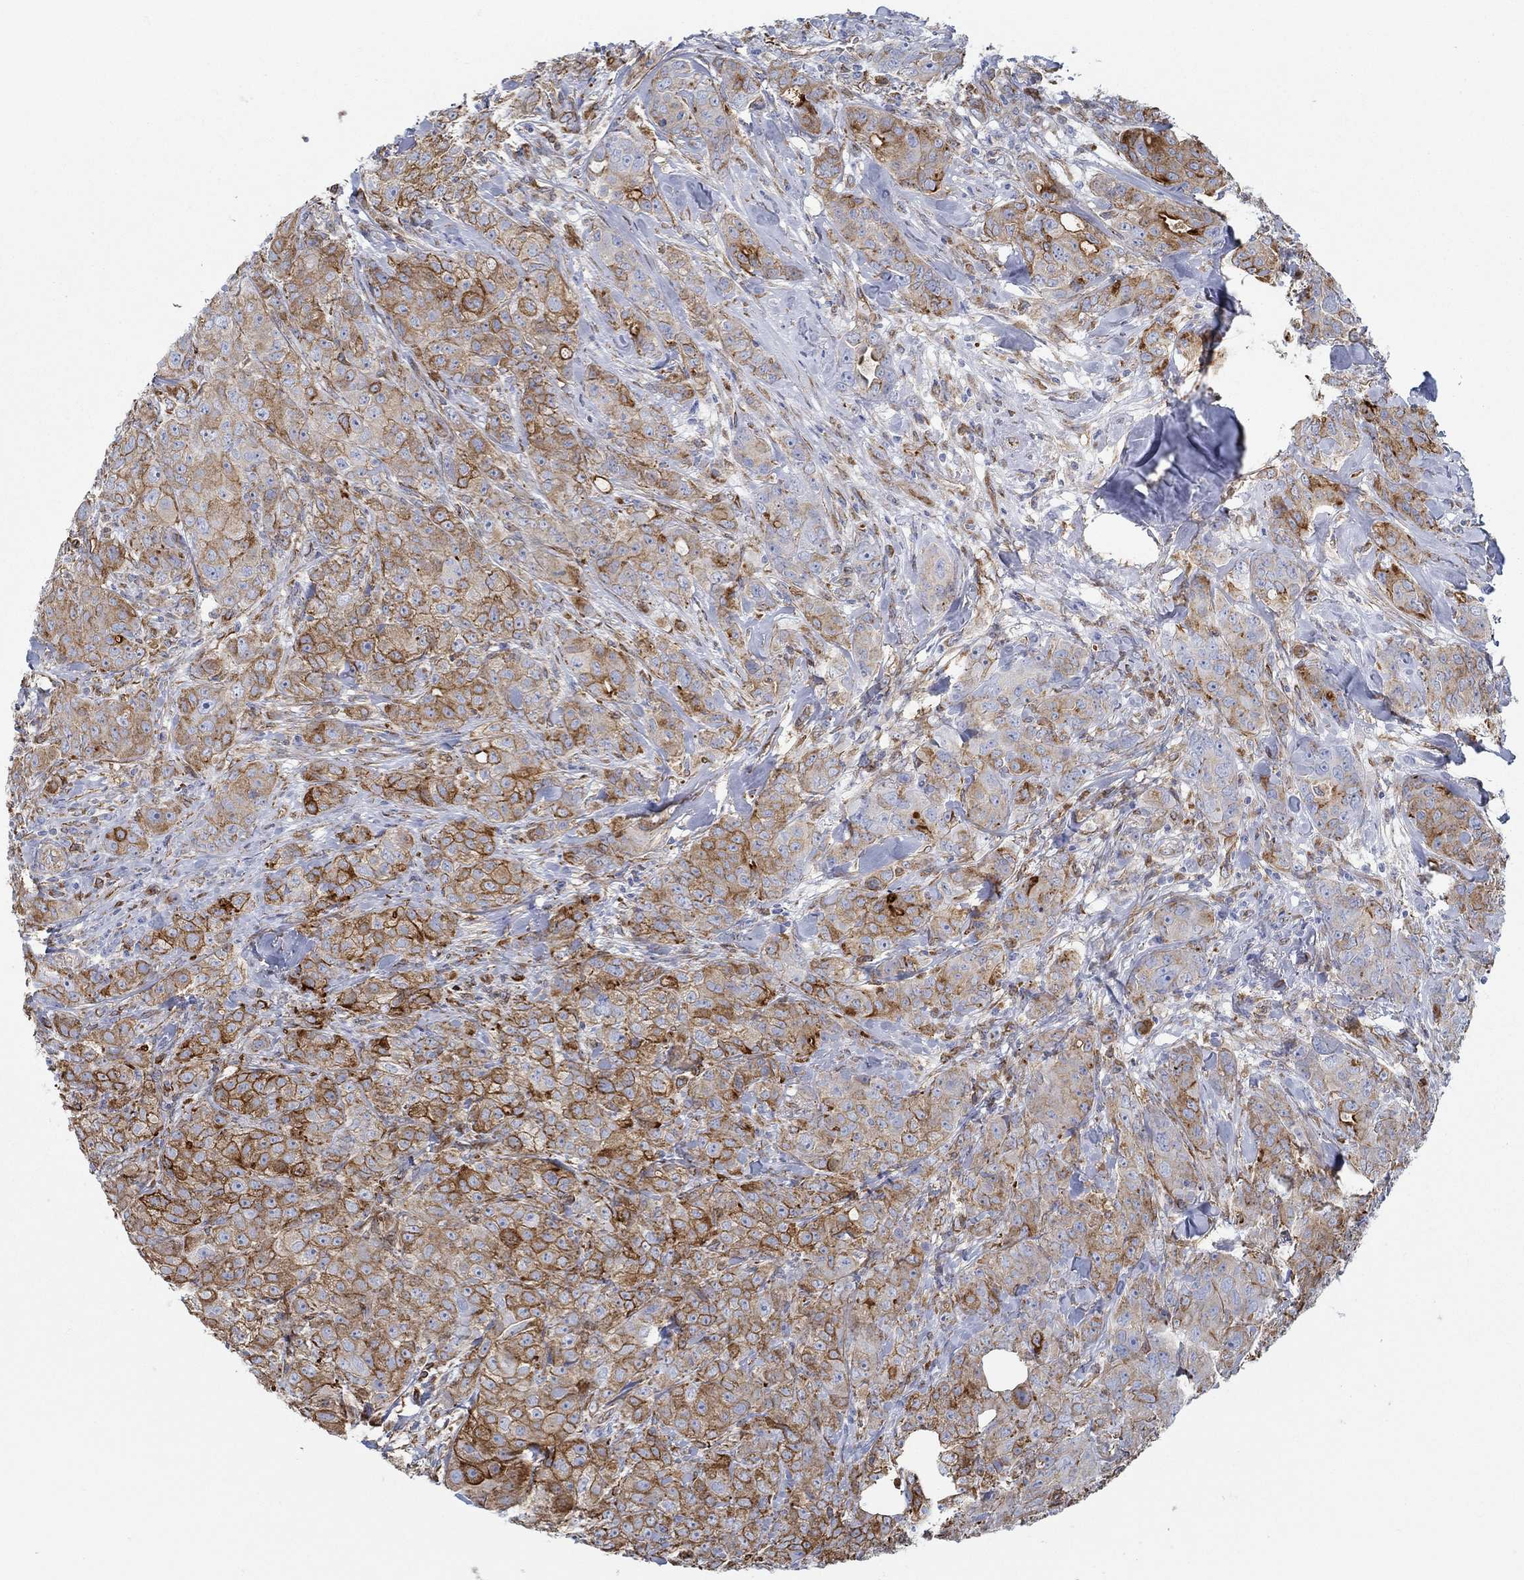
{"staining": {"intensity": "strong", "quantity": "25%-75%", "location": "cytoplasmic/membranous"}, "tissue": "breast cancer", "cell_type": "Tumor cells", "image_type": "cancer", "snomed": [{"axis": "morphology", "description": "Duct carcinoma"}, {"axis": "topography", "description": "Breast"}], "caption": "Immunohistochemical staining of human invasive ductal carcinoma (breast) exhibits strong cytoplasmic/membranous protein positivity in approximately 25%-75% of tumor cells.", "gene": "STC2", "patient": {"sex": "female", "age": 43}}